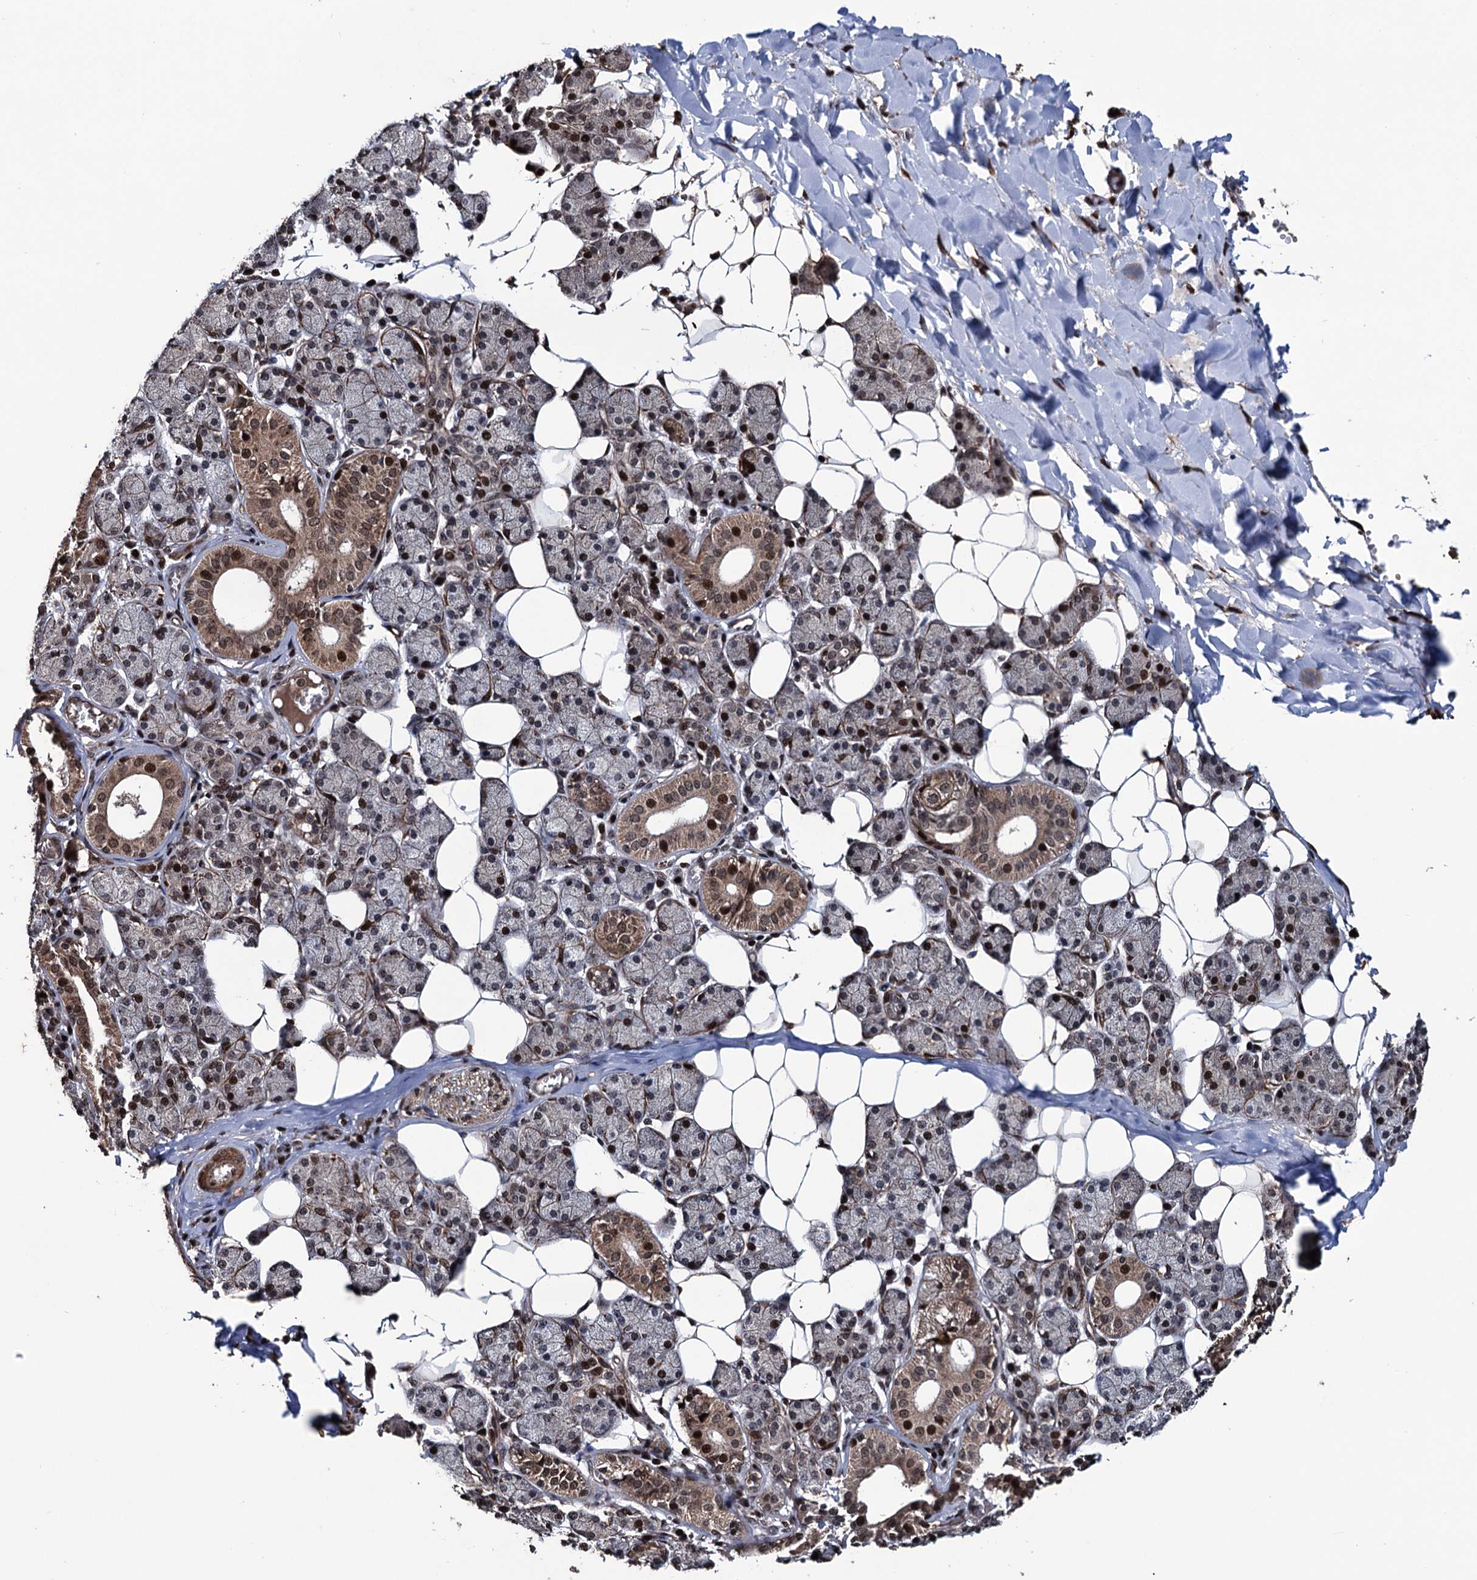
{"staining": {"intensity": "strong", "quantity": ">75%", "location": "cytoplasmic/membranous,nuclear"}, "tissue": "salivary gland", "cell_type": "Glandular cells", "image_type": "normal", "snomed": [{"axis": "morphology", "description": "Normal tissue, NOS"}, {"axis": "topography", "description": "Salivary gland"}], "caption": "Protein staining shows strong cytoplasmic/membranous,nuclear positivity in about >75% of glandular cells in benign salivary gland. Using DAB (brown) and hematoxylin (blue) stains, captured at high magnification using brightfield microscopy.", "gene": "EYA4", "patient": {"sex": "female", "age": 33}}